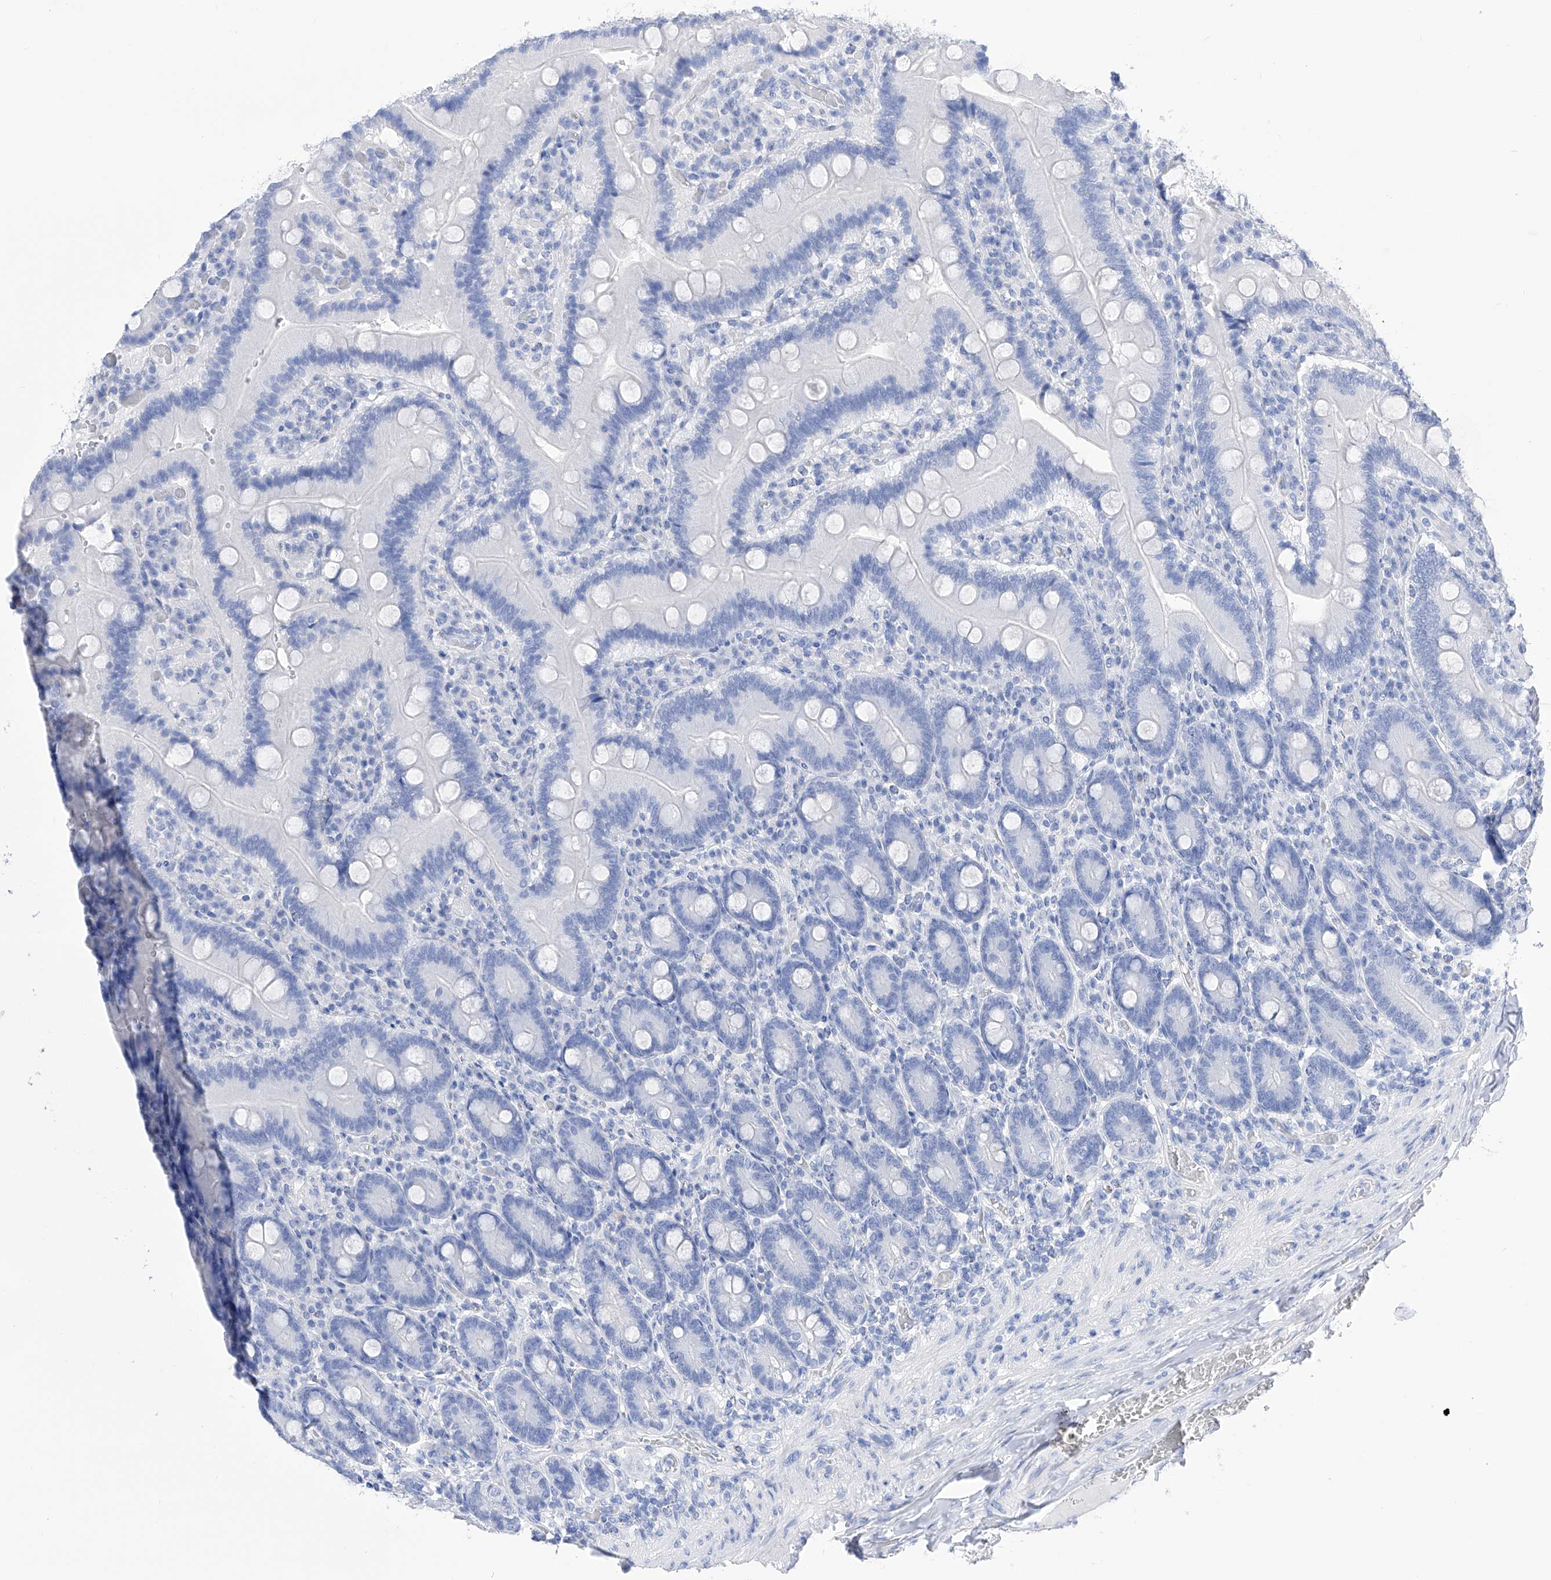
{"staining": {"intensity": "negative", "quantity": "none", "location": "none"}, "tissue": "duodenum", "cell_type": "Glandular cells", "image_type": "normal", "snomed": [{"axis": "morphology", "description": "Normal tissue, NOS"}, {"axis": "topography", "description": "Duodenum"}], "caption": "Immunohistochemistry image of benign human duodenum stained for a protein (brown), which reveals no expression in glandular cells. (Brightfield microscopy of DAB (3,3'-diaminobenzidine) IHC at high magnification).", "gene": "FLG", "patient": {"sex": "female", "age": 62}}